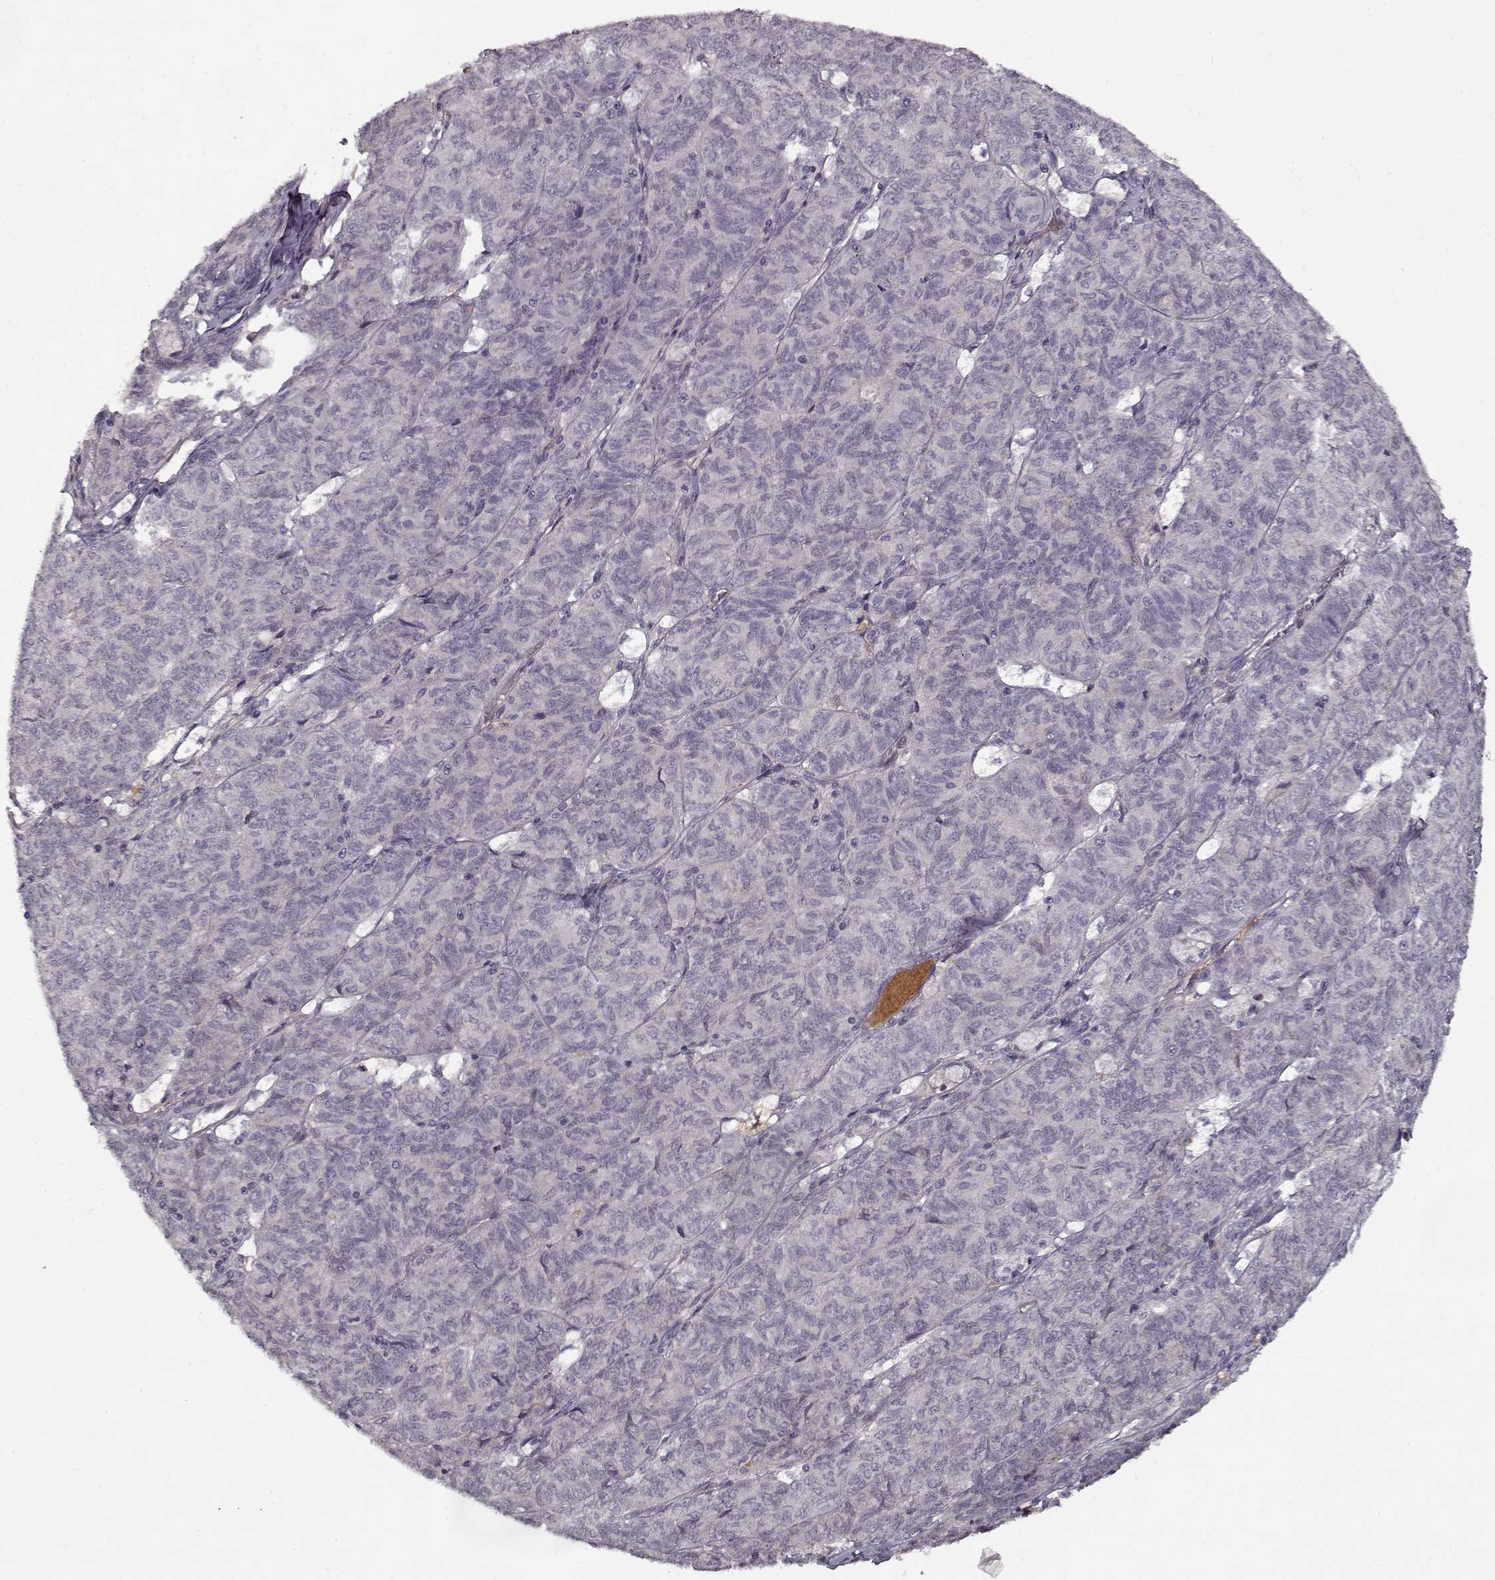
{"staining": {"intensity": "negative", "quantity": "none", "location": "none"}, "tissue": "ovarian cancer", "cell_type": "Tumor cells", "image_type": "cancer", "snomed": [{"axis": "morphology", "description": "Carcinoma, endometroid"}, {"axis": "topography", "description": "Ovary"}], "caption": "Protein analysis of ovarian cancer reveals no significant expression in tumor cells.", "gene": "AFM", "patient": {"sex": "female", "age": 80}}